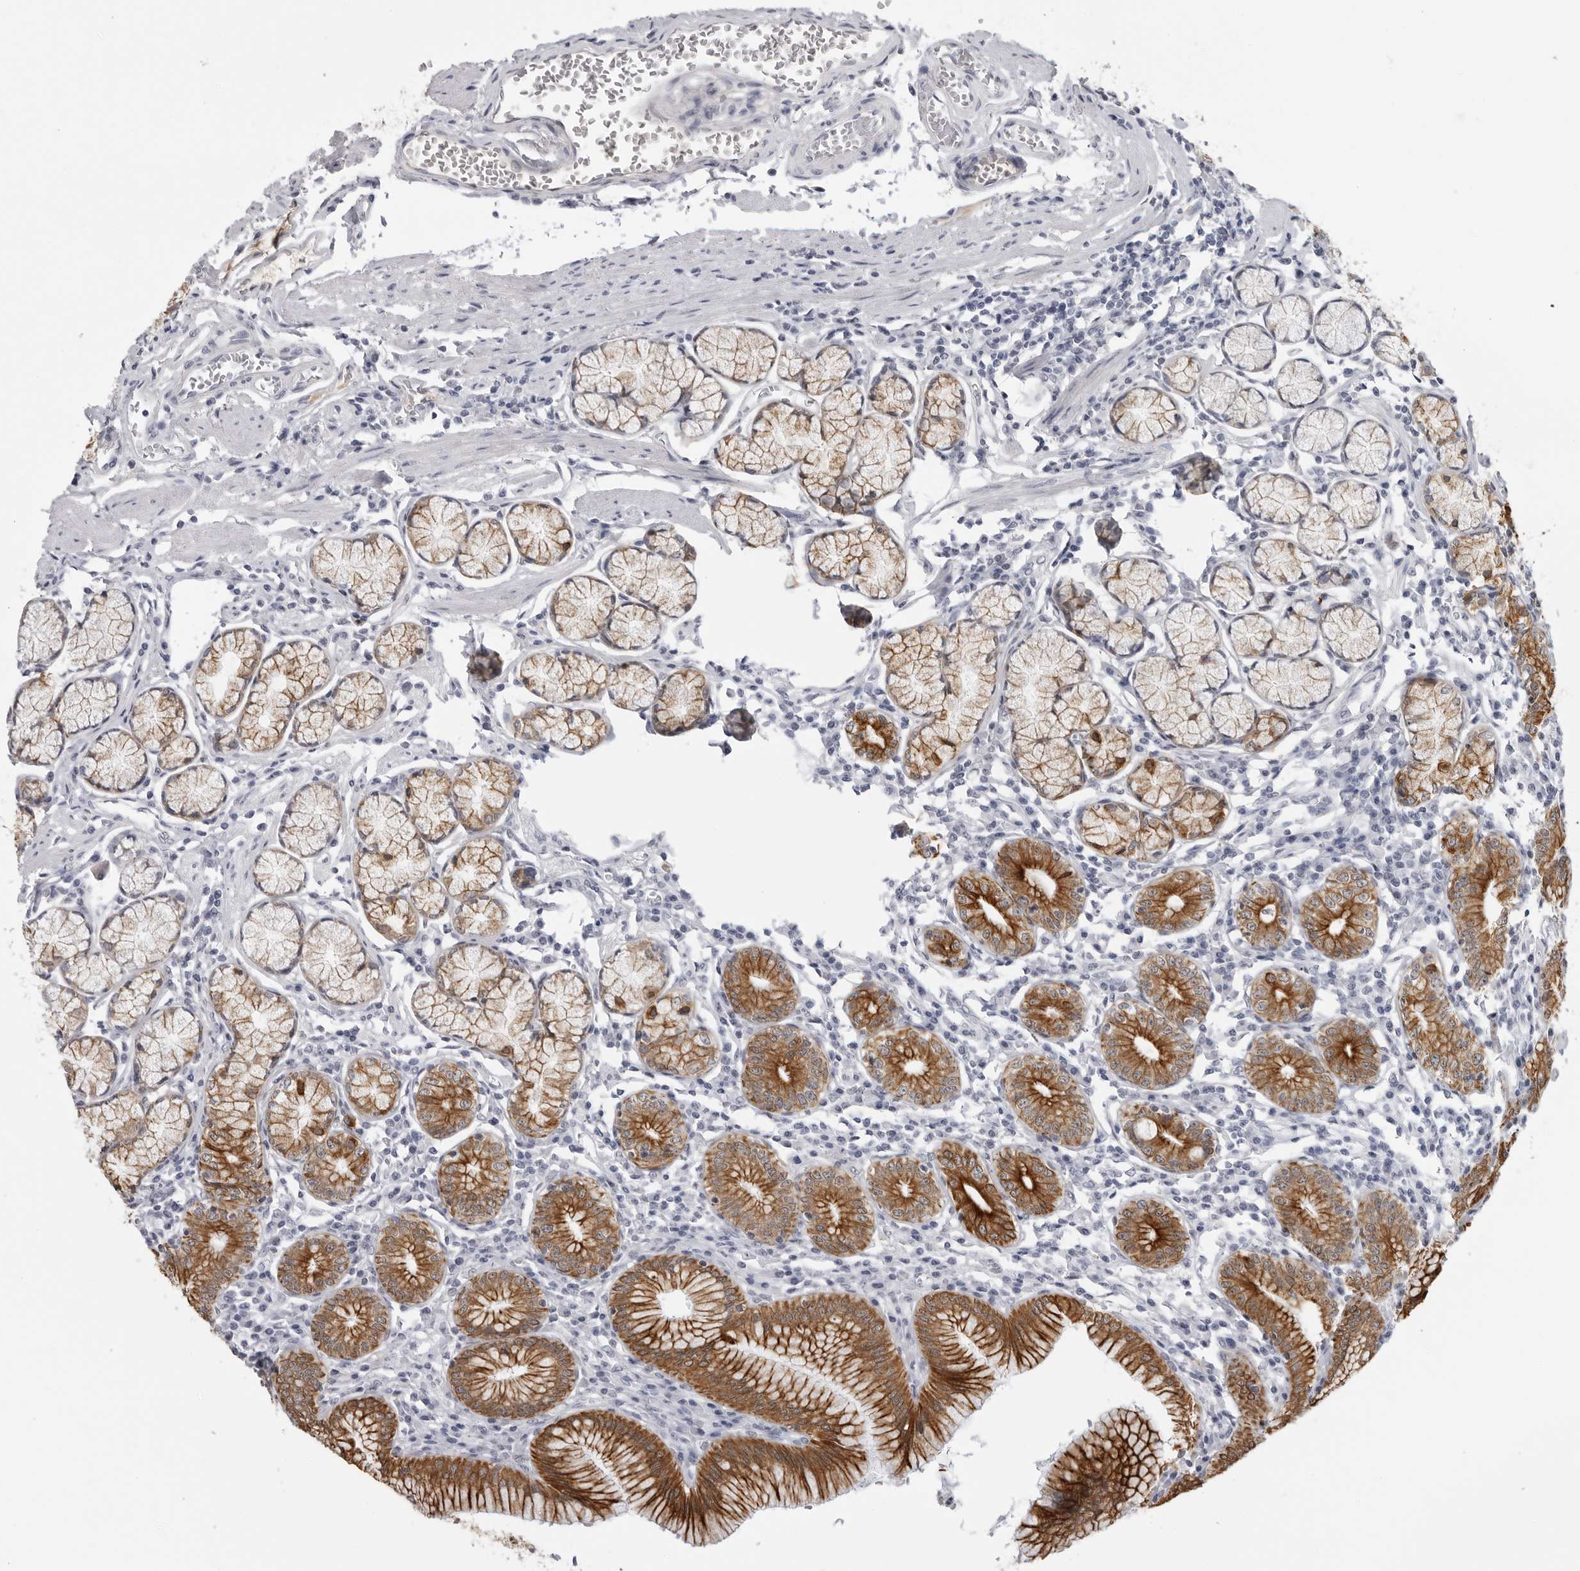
{"staining": {"intensity": "strong", "quantity": ">75%", "location": "cytoplasmic/membranous"}, "tissue": "stomach", "cell_type": "Glandular cells", "image_type": "normal", "snomed": [{"axis": "morphology", "description": "Normal tissue, NOS"}, {"axis": "topography", "description": "Stomach"}], "caption": "Human stomach stained for a protein (brown) exhibits strong cytoplasmic/membranous positive expression in approximately >75% of glandular cells.", "gene": "SERPINF2", "patient": {"sex": "male", "age": 55}}